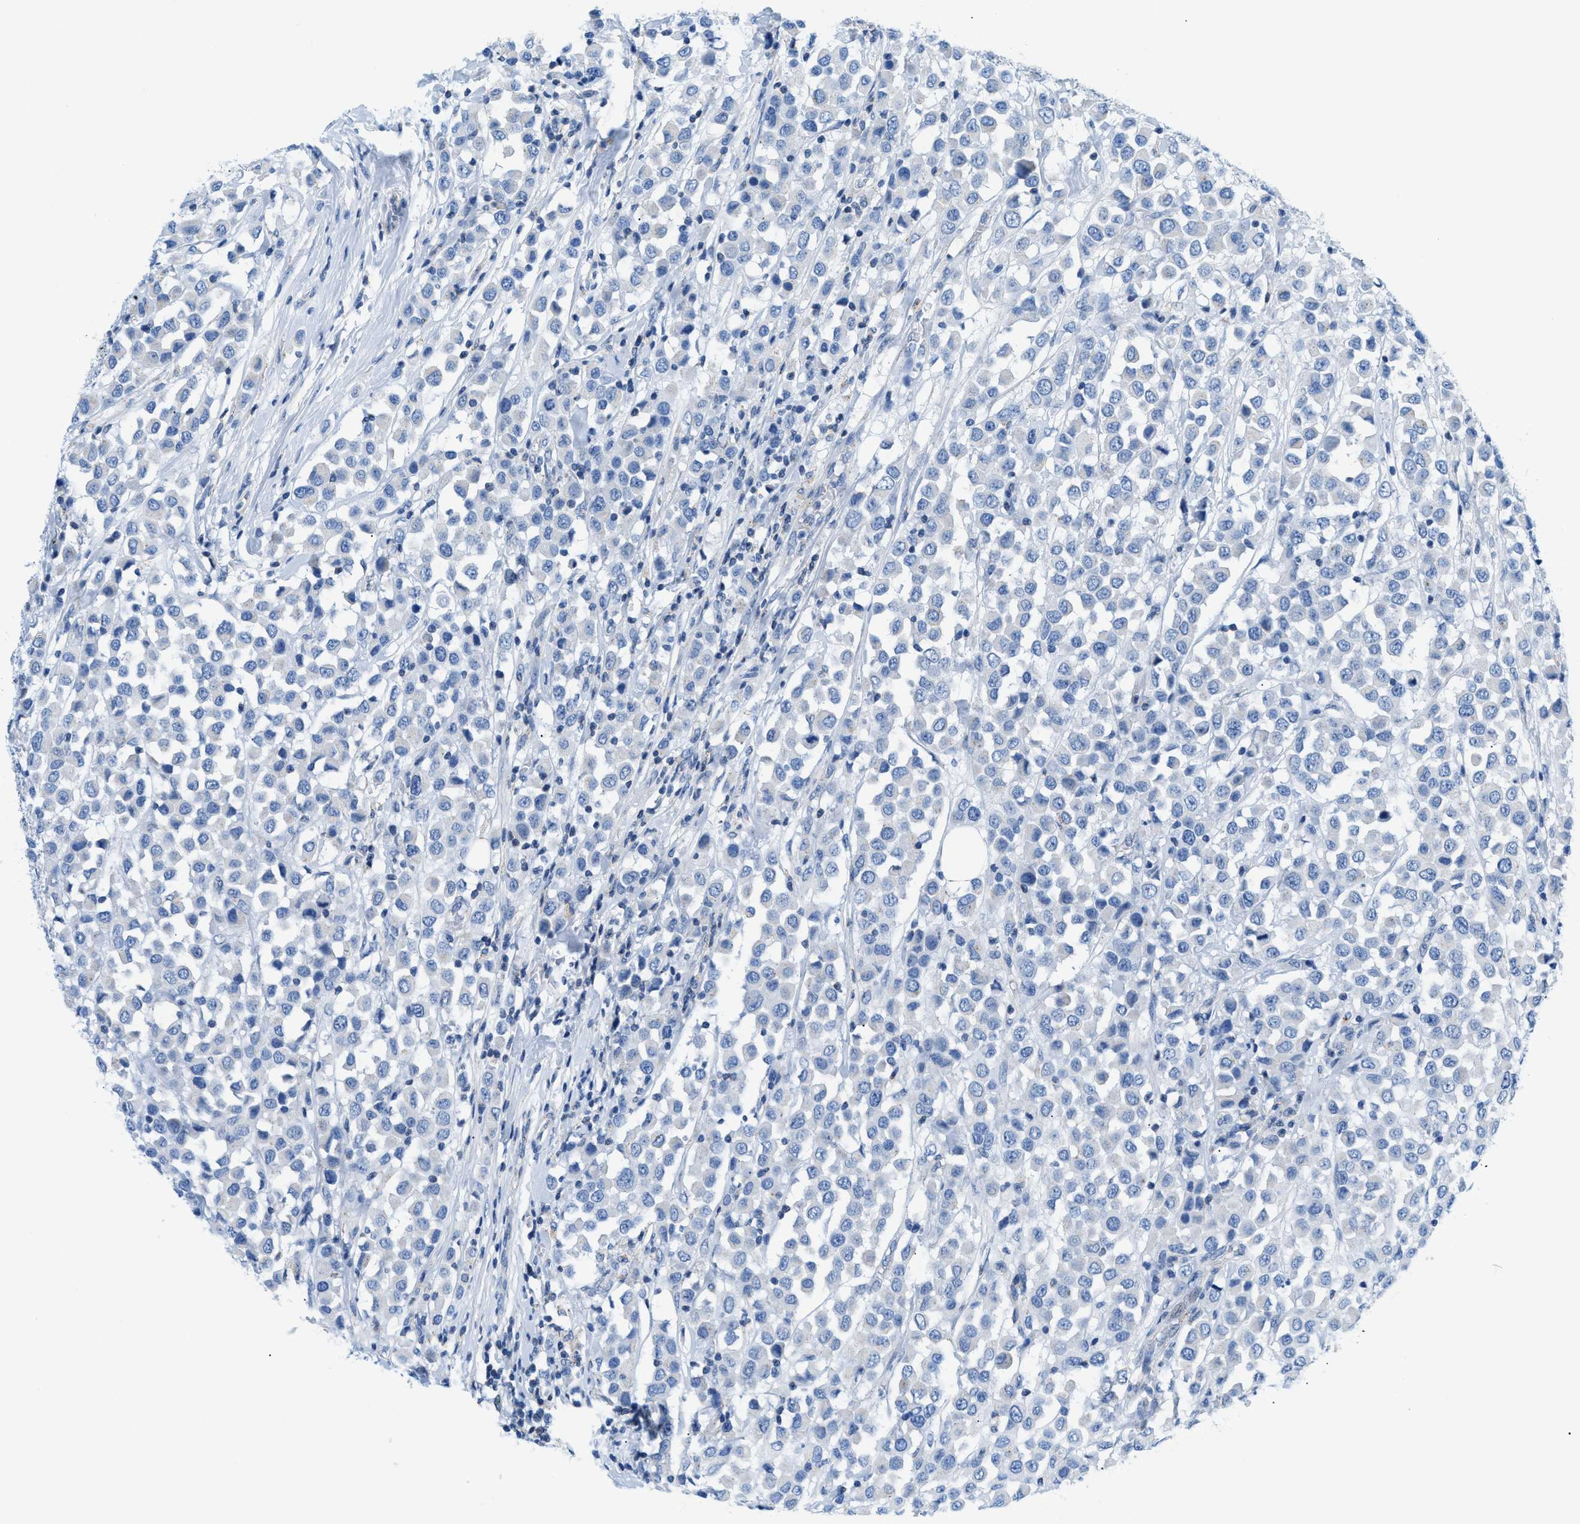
{"staining": {"intensity": "negative", "quantity": "none", "location": "none"}, "tissue": "breast cancer", "cell_type": "Tumor cells", "image_type": "cancer", "snomed": [{"axis": "morphology", "description": "Duct carcinoma"}, {"axis": "topography", "description": "Breast"}], "caption": "An IHC micrograph of breast cancer is shown. There is no staining in tumor cells of breast cancer.", "gene": "FDCSP", "patient": {"sex": "female", "age": 61}}